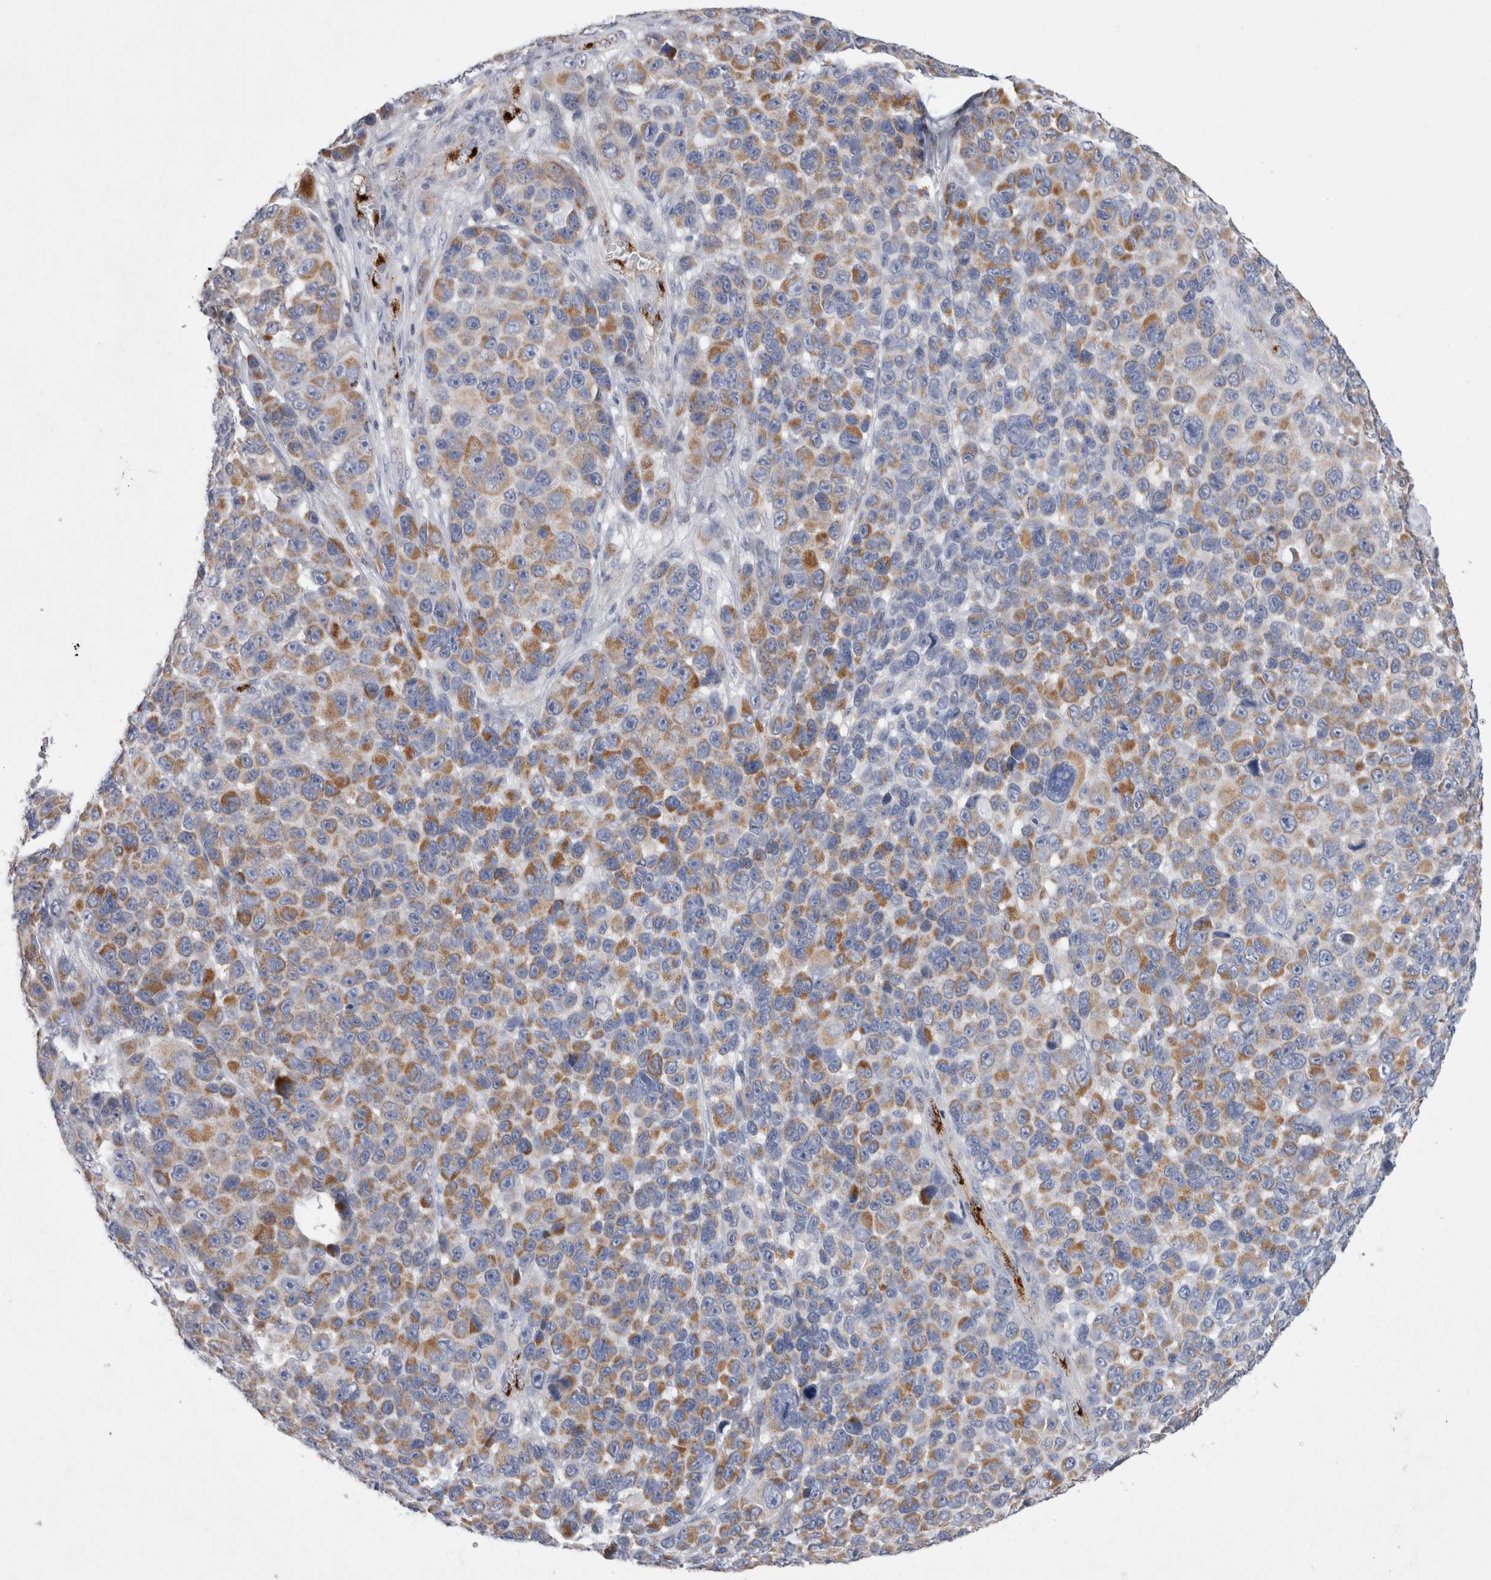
{"staining": {"intensity": "moderate", "quantity": ">75%", "location": "cytoplasmic/membranous"}, "tissue": "melanoma", "cell_type": "Tumor cells", "image_type": "cancer", "snomed": [{"axis": "morphology", "description": "Malignant melanoma, NOS"}, {"axis": "topography", "description": "Skin"}], "caption": "Brown immunohistochemical staining in human malignant melanoma demonstrates moderate cytoplasmic/membranous expression in about >75% of tumor cells.", "gene": "IARS2", "patient": {"sex": "male", "age": 53}}